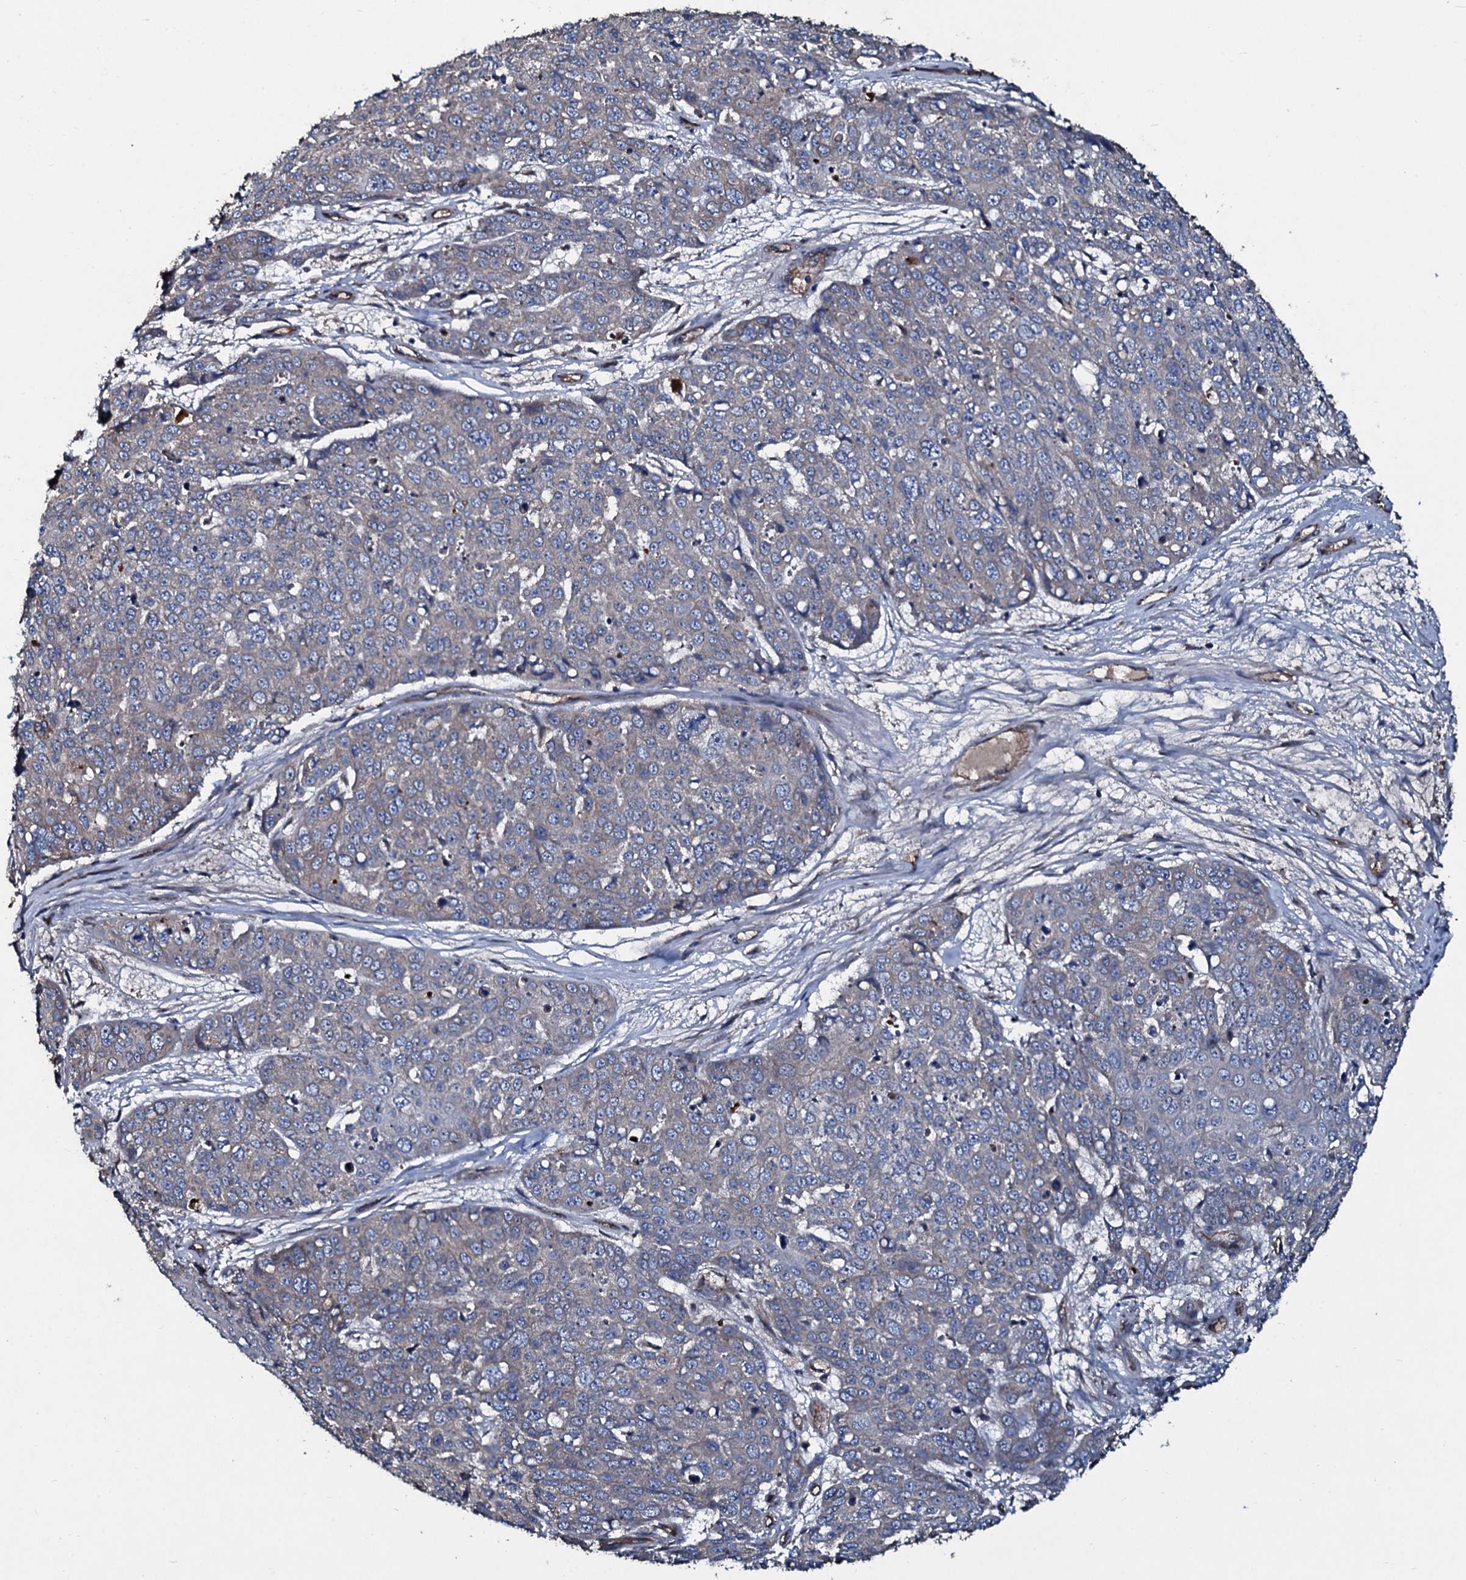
{"staining": {"intensity": "negative", "quantity": "none", "location": "none"}, "tissue": "skin cancer", "cell_type": "Tumor cells", "image_type": "cancer", "snomed": [{"axis": "morphology", "description": "Squamous cell carcinoma, NOS"}, {"axis": "topography", "description": "Skin"}], "caption": "High power microscopy photomicrograph of an immunohistochemistry (IHC) photomicrograph of squamous cell carcinoma (skin), revealing no significant expression in tumor cells.", "gene": "DMAC2", "patient": {"sex": "male", "age": 71}}